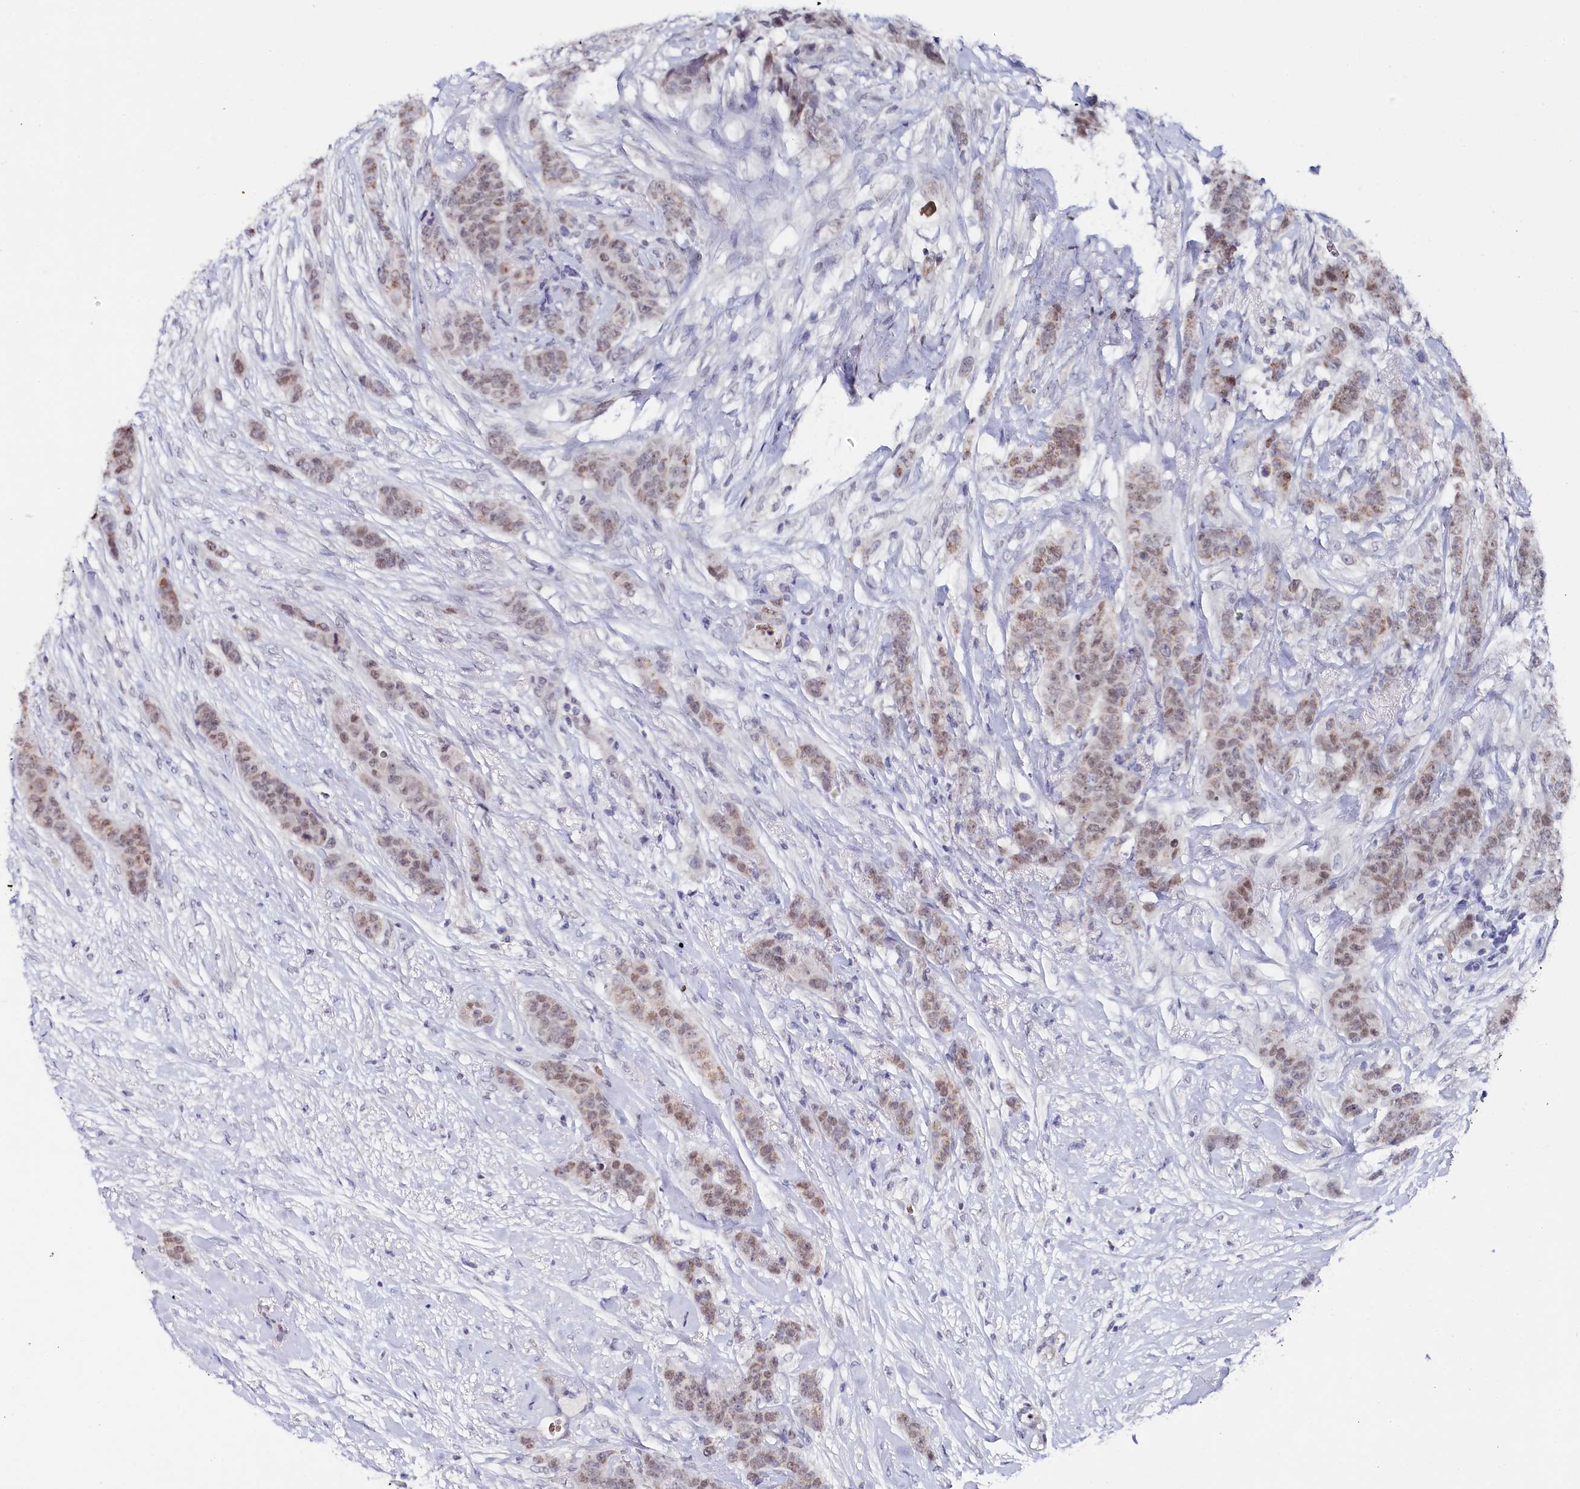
{"staining": {"intensity": "weak", "quantity": ">75%", "location": "nuclear"}, "tissue": "breast cancer", "cell_type": "Tumor cells", "image_type": "cancer", "snomed": [{"axis": "morphology", "description": "Duct carcinoma"}, {"axis": "topography", "description": "Breast"}], "caption": "Protein analysis of breast cancer (invasive ductal carcinoma) tissue displays weak nuclear positivity in approximately >75% of tumor cells.", "gene": "TIGD4", "patient": {"sex": "female", "age": 40}}